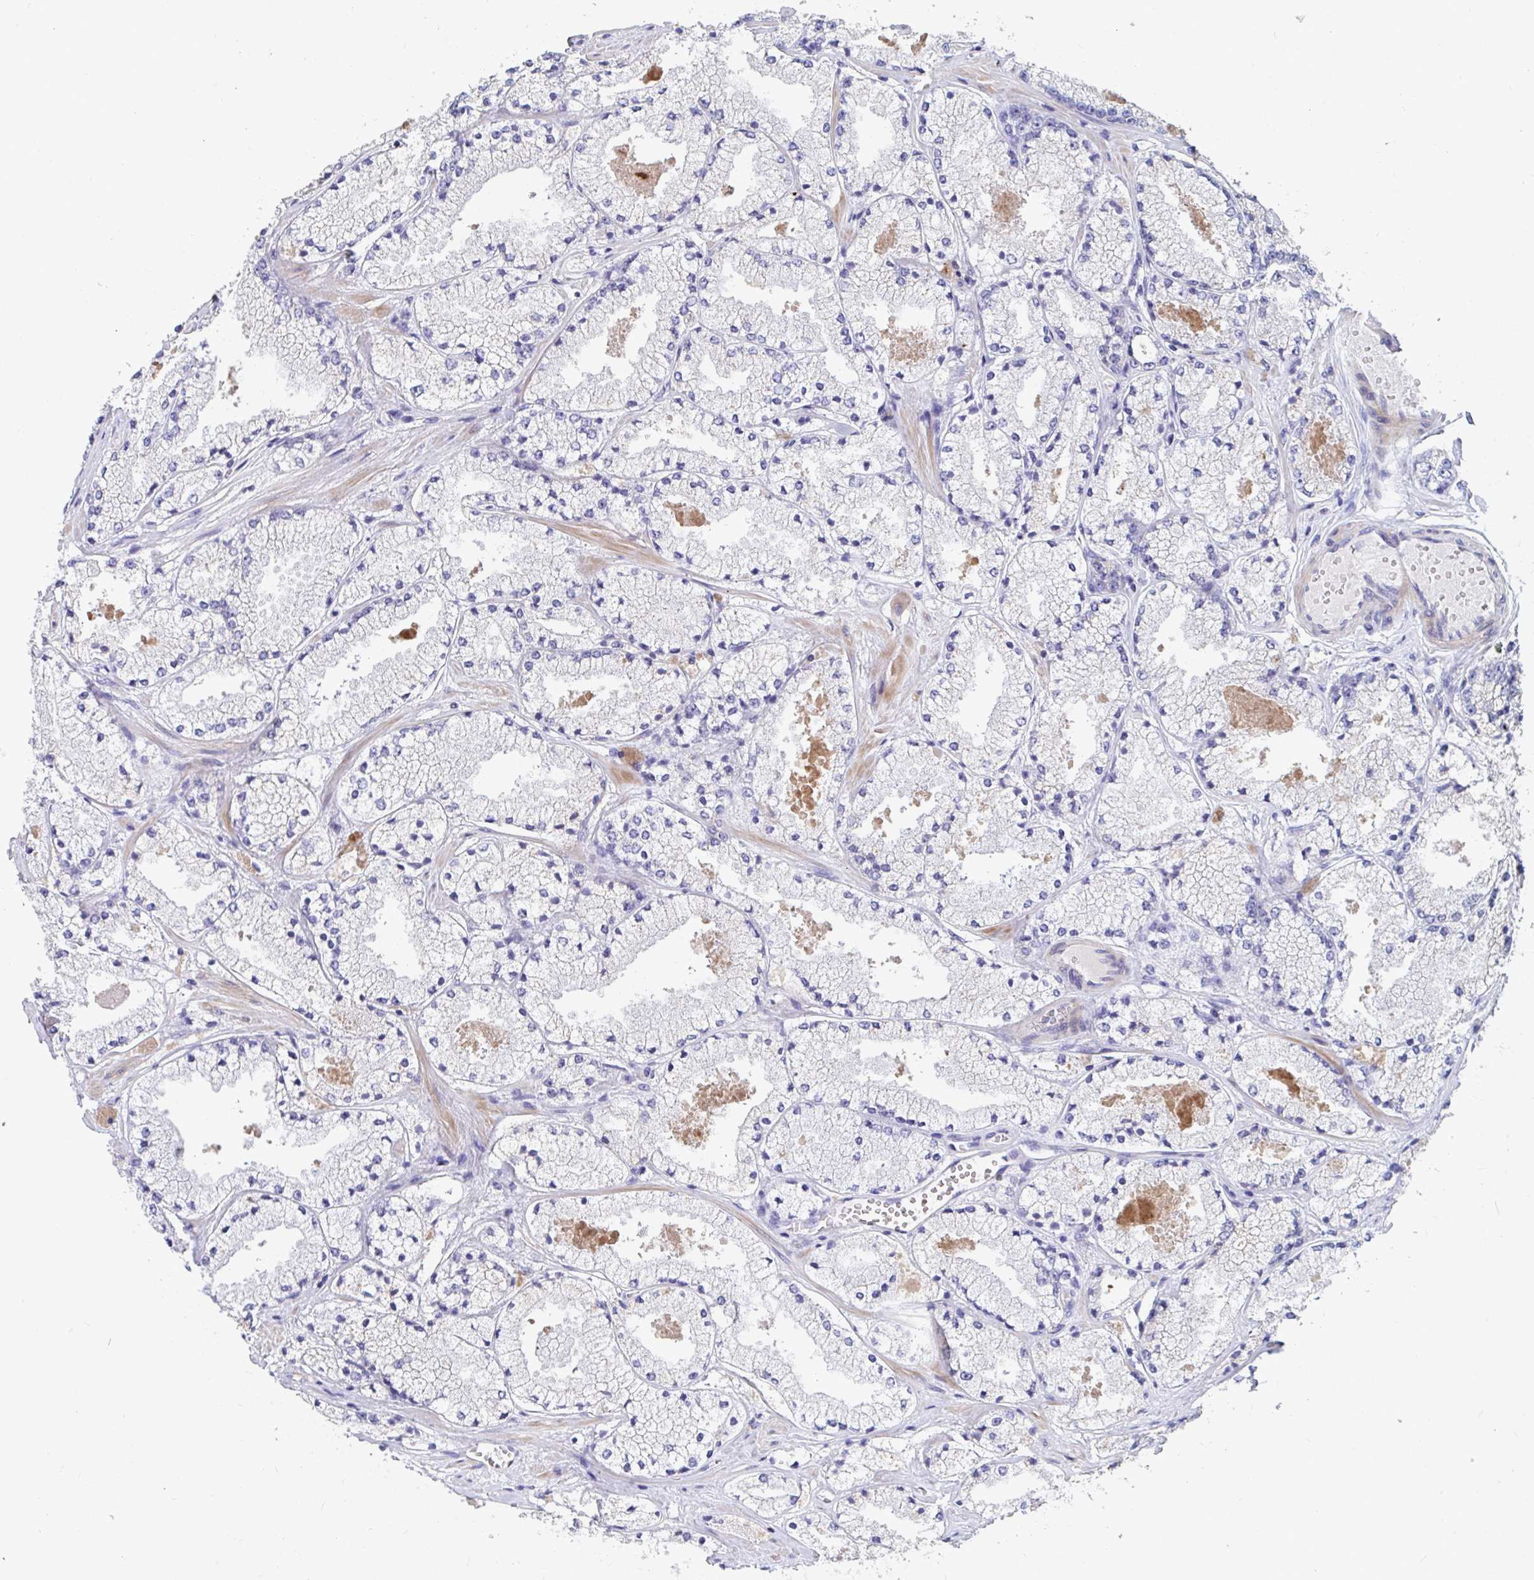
{"staining": {"intensity": "negative", "quantity": "none", "location": "none"}, "tissue": "prostate cancer", "cell_type": "Tumor cells", "image_type": "cancer", "snomed": [{"axis": "morphology", "description": "Adenocarcinoma, High grade"}, {"axis": "topography", "description": "Prostate"}], "caption": "High power microscopy photomicrograph of an IHC image of prostate adenocarcinoma (high-grade), revealing no significant expression in tumor cells.", "gene": "ZNF561", "patient": {"sex": "male", "age": 63}}